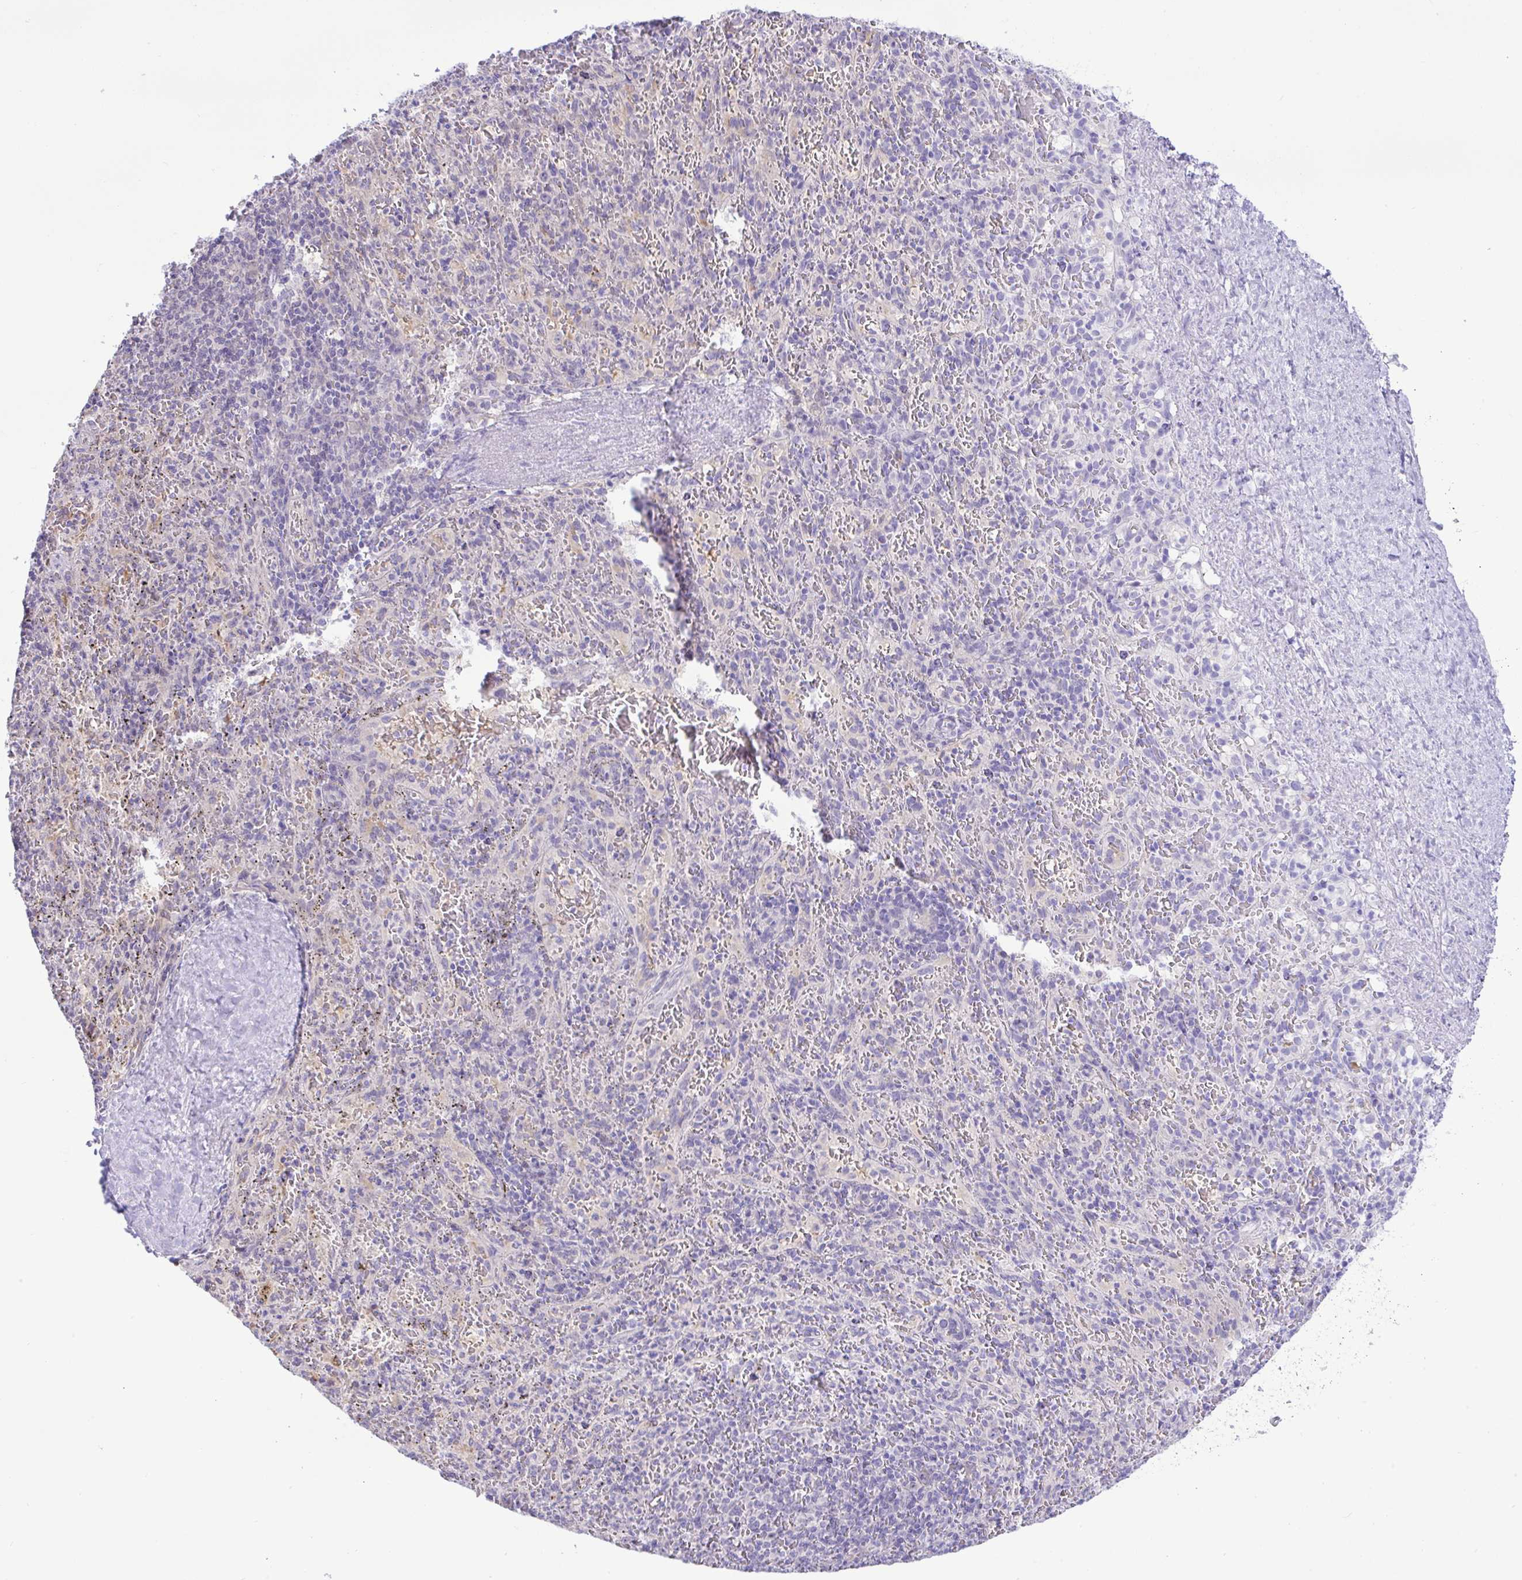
{"staining": {"intensity": "negative", "quantity": "none", "location": "none"}, "tissue": "spleen", "cell_type": "Cells in red pulp", "image_type": "normal", "snomed": [{"axis": "morphology", "description": "Normal tissue, NOS"}, {"axis": "topography", "description": "Spleen"}], "caption": "Benign spleen was stained to show a protein in brown. There is no significant positivity in cells in red pulp. (IHC, brightfield microscopy, high magnification).", "gene": "ZNF485", "patient": {"sex": "male", "age": 57}}